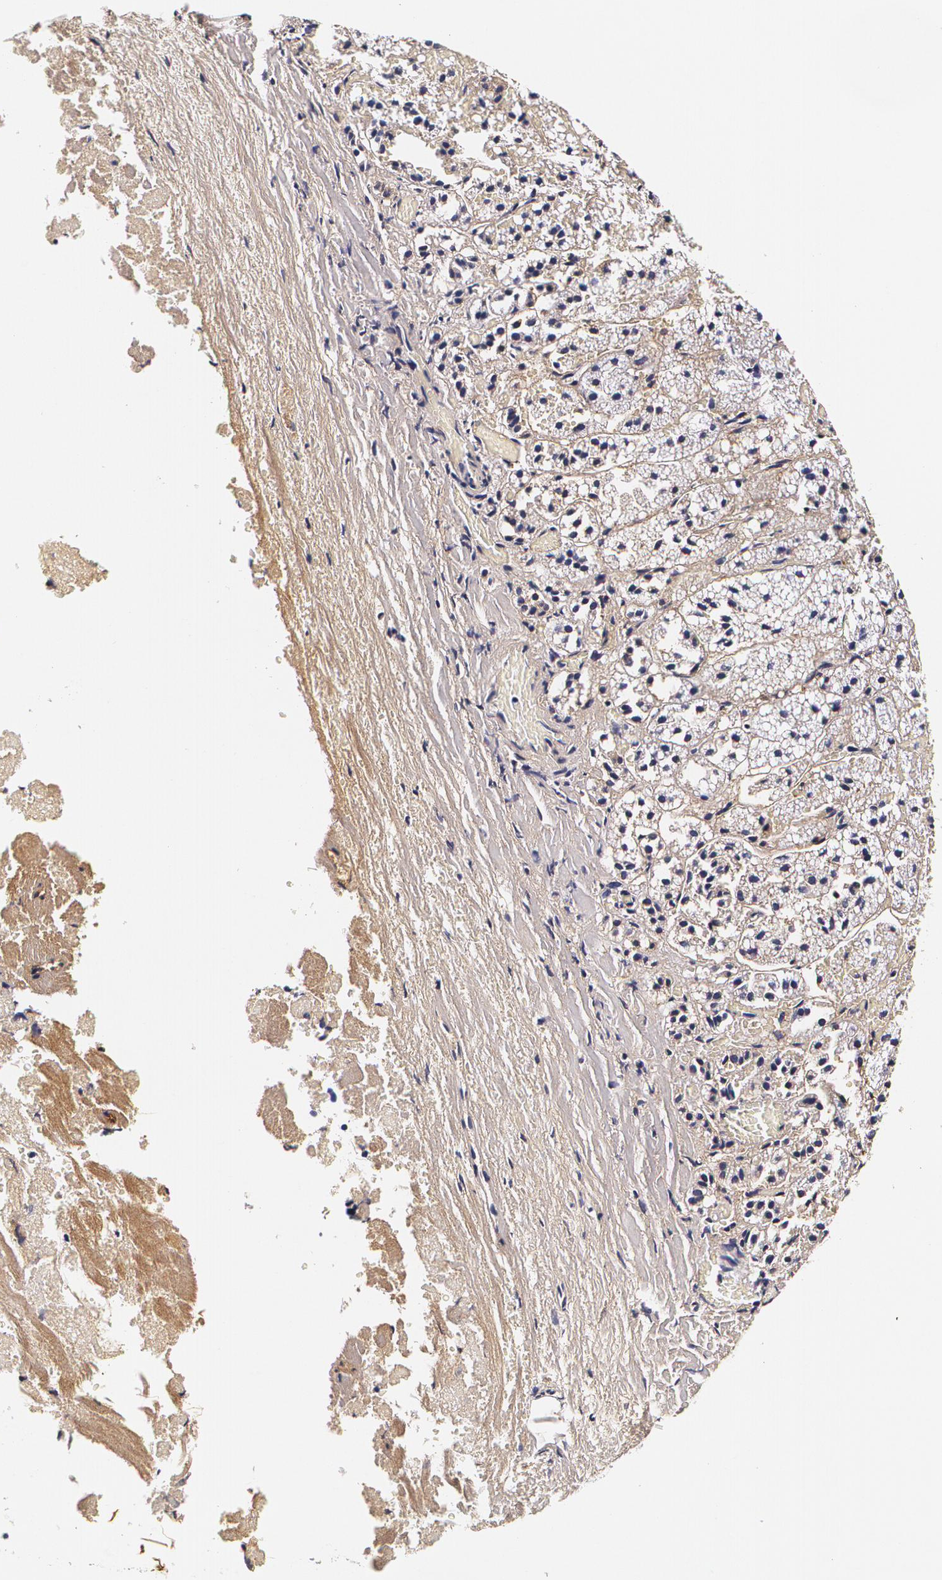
{"staining": {"intensity": "negative", "quantity": "none", "location": "none"}, "tissue": "adrenal gland", "cell_type": "Glandular cells", "image_type": "normal", "snomed": [{"axis": "morphology", "description": "Normal tissue, NOS"}, {"axis": "topography", "description": "Adrenal gland"}], "caption": "High magnification brightfield microscopy of unremarkable adrenal gland stained with DAB (3,3'-diaminobenzidine) (brown) and counterstained with hematoxylin (blue): glandular cells show no significant staining. (Stains: DAB immunohistochemistry with hematoxylin counter stain, Microscopy: brightfield microscopy at high magnification).", "gene": "TTR", "patient": {"sex": "female", "age": 44}}